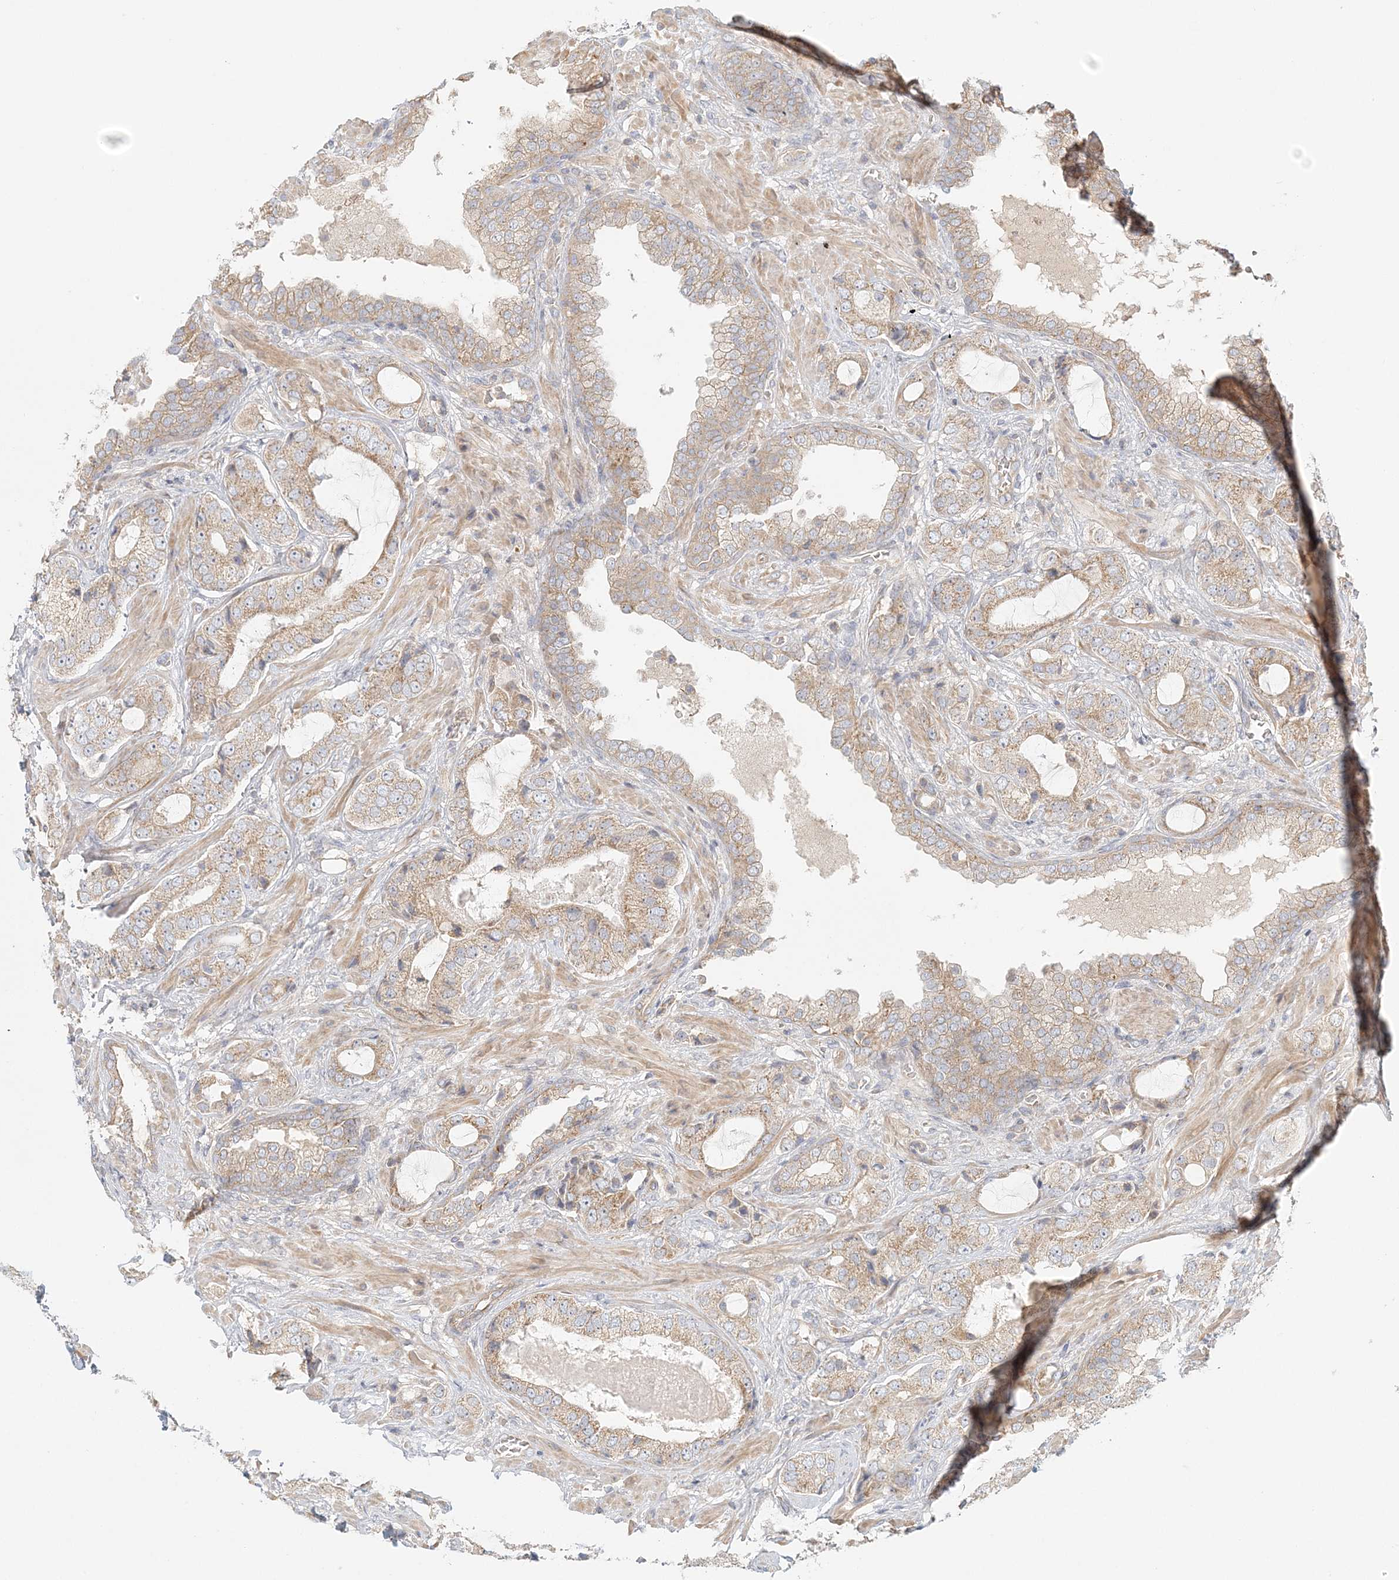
{"staining": {"intensity": "weak", "quantity": ">75%", "location": "cytoplasmic/membranous"}, "tissue": "prostate cancer", "cell_type": "Tumor cells", "image_type": "cancer", "snomed": [{"axis": "morphology", "description": "Normal tissue, NOS"}, {"axis": "morphology", "description": "Adenocarcinoma, High grade"}, {"axis": "topography", "description": "Prostate"}, {"axis": "topography", "description": "Peripheral nerve tissue"}], "caption": "Immunohistochemical staining of prostate cancer displays weak cytoplasmic/membranous protein expression in approximately >75% of tumor cells.", "gene": "KIAA0232", "patient": {"sex": "male", "age": 59}}